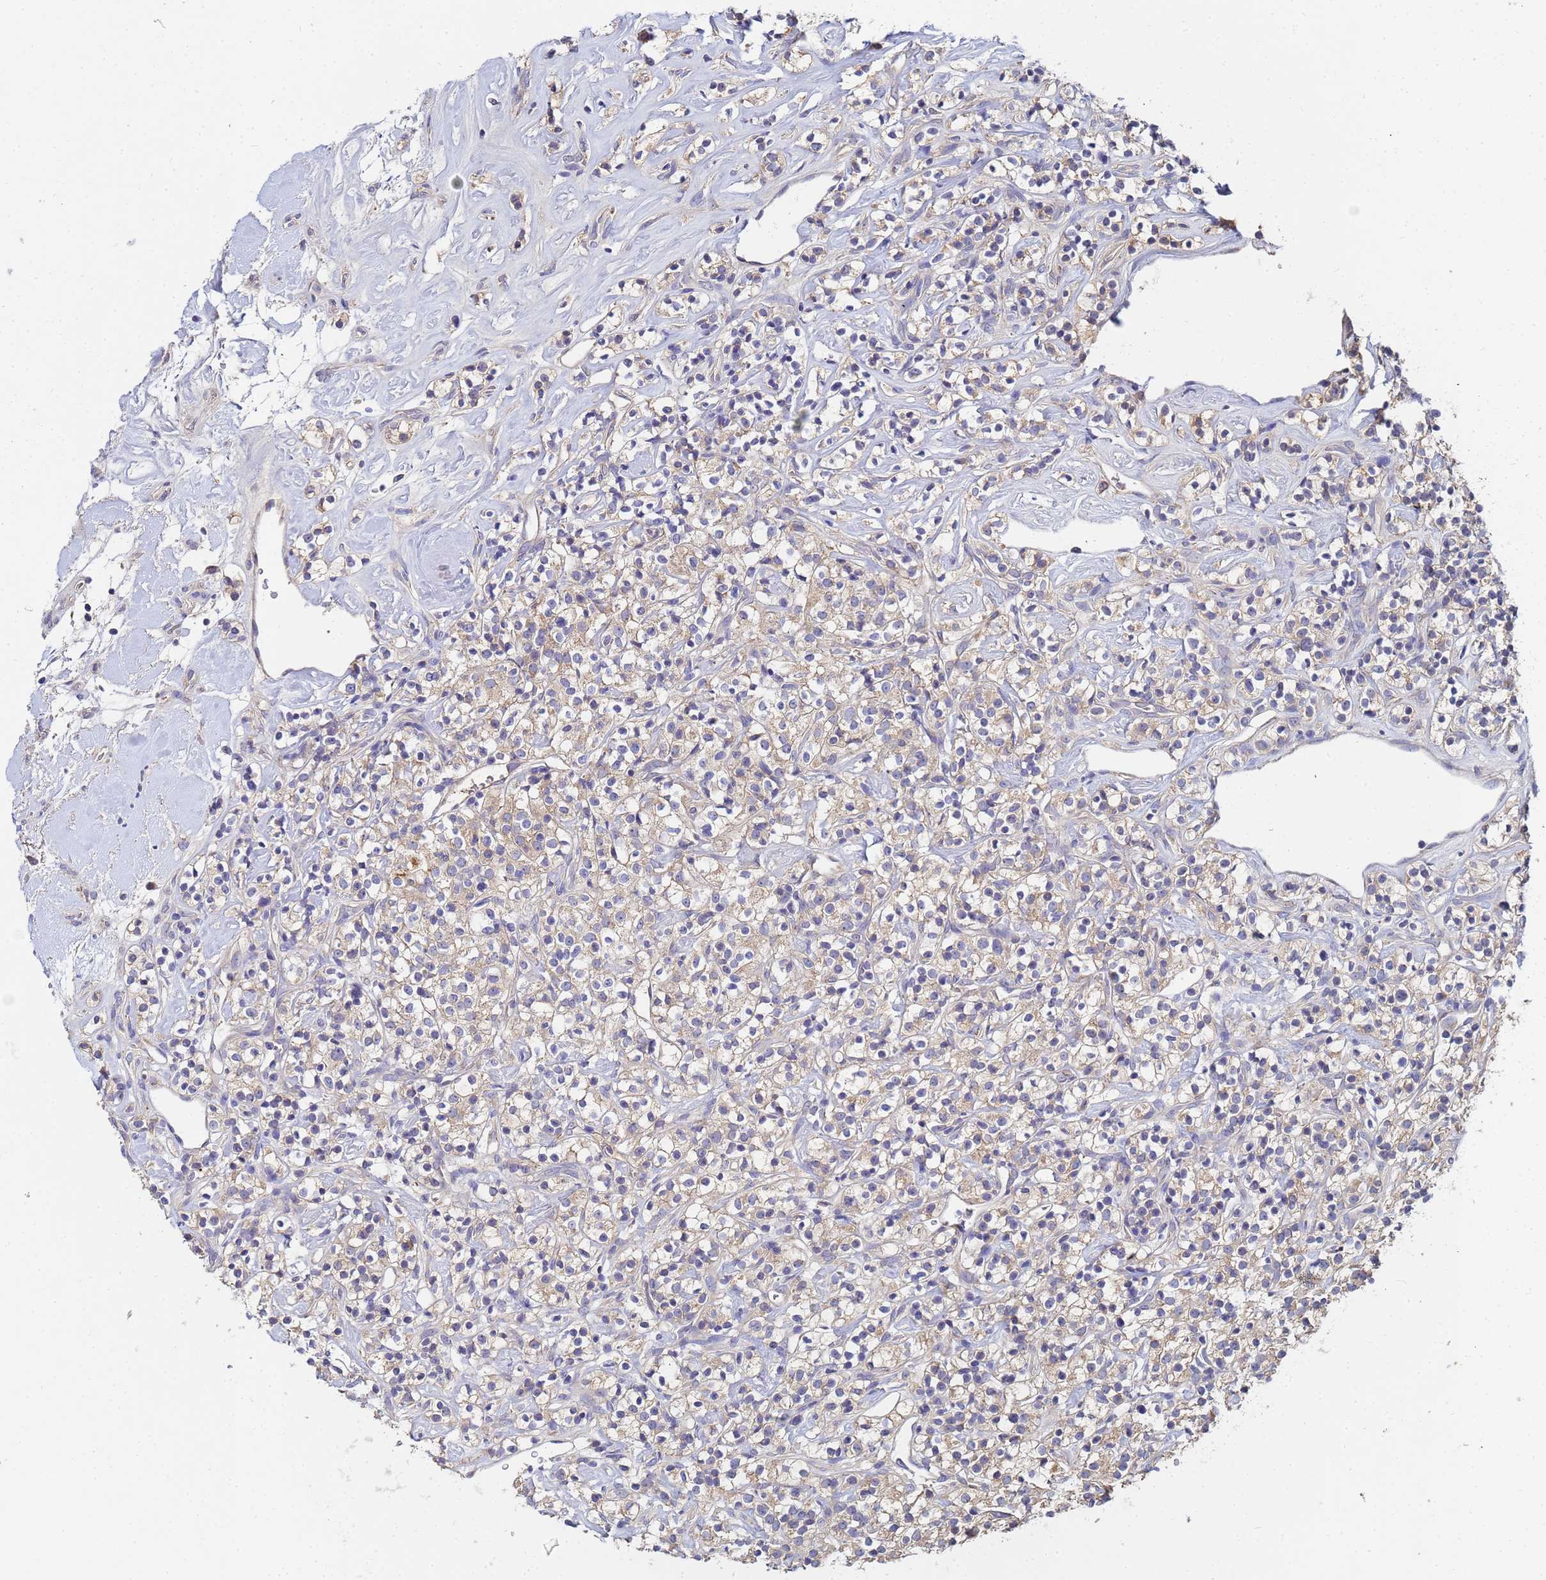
{"staining": {"intensity": "negative", "quantity": "none", "location": "none"}, "tissue": "renal cancer", "cell_type": "Tumor cells", "image_type": "cancer", "snomed": [{"axis": "morphology", "description": "Adenocarcinoma, NOS"}, {"axis": "topography", "description": "Kidney"}], "caption": "This is an IHC histopathology image of human adenocarcinoma (renal). There is no staining in tumor cells.", "gene": "C5orf34", "patient": {"sex": "male", "age": 77}}